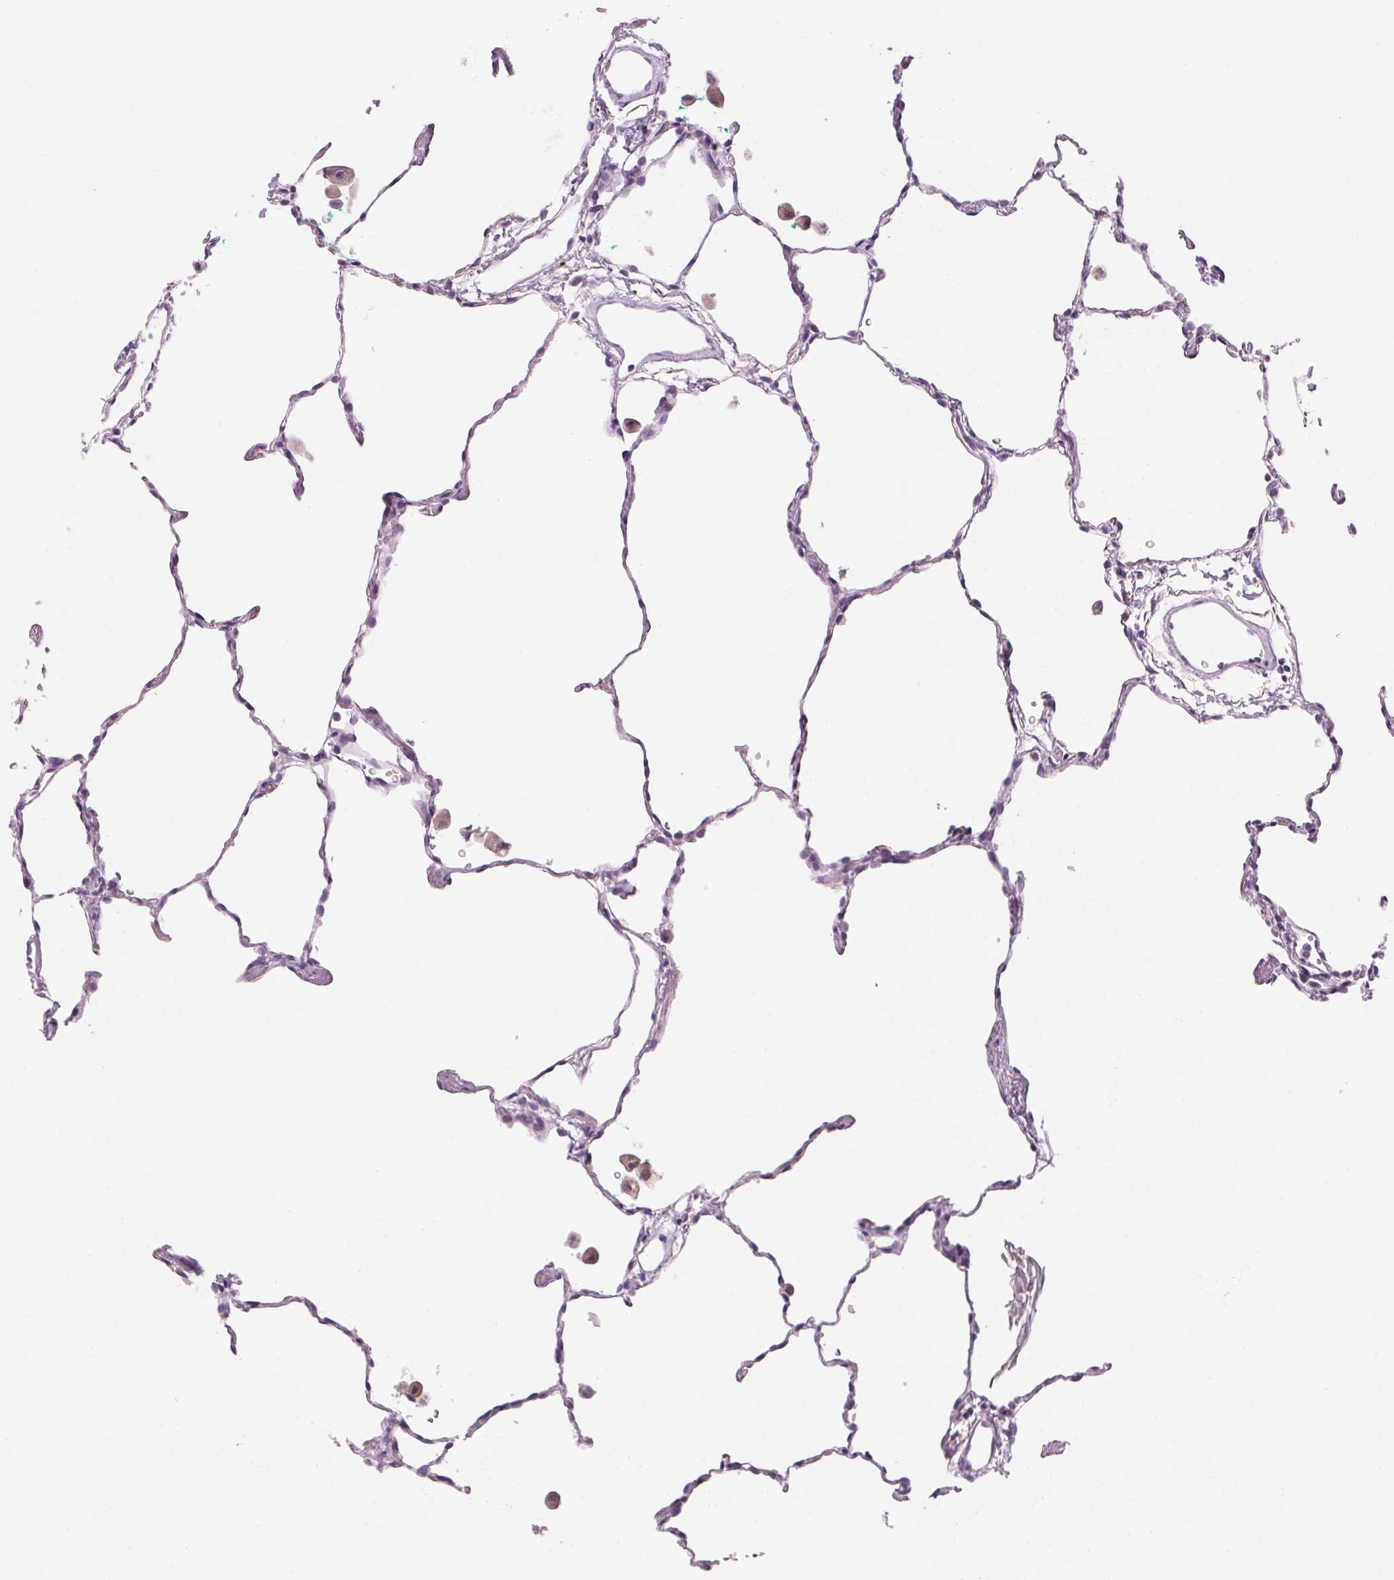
{"staining": {"intensity": "negative", "quantity": "none", "location": "none"}, "tissue": "lung", "cell_type": "Alveolar cells", "image_type": "normal", "snomed": [{"axis": "morphology", "description": "Normal tissue, NOS"}, {"axis": "topography", "description": "Lung"}], "caption": "Immunohistochemistry image of unremarkable human lung stained for a protein (brown), which reveals no staining in alveolar cells.", "gene": "CYP11B1", "patient": {"sex": "female", "age": 47}}